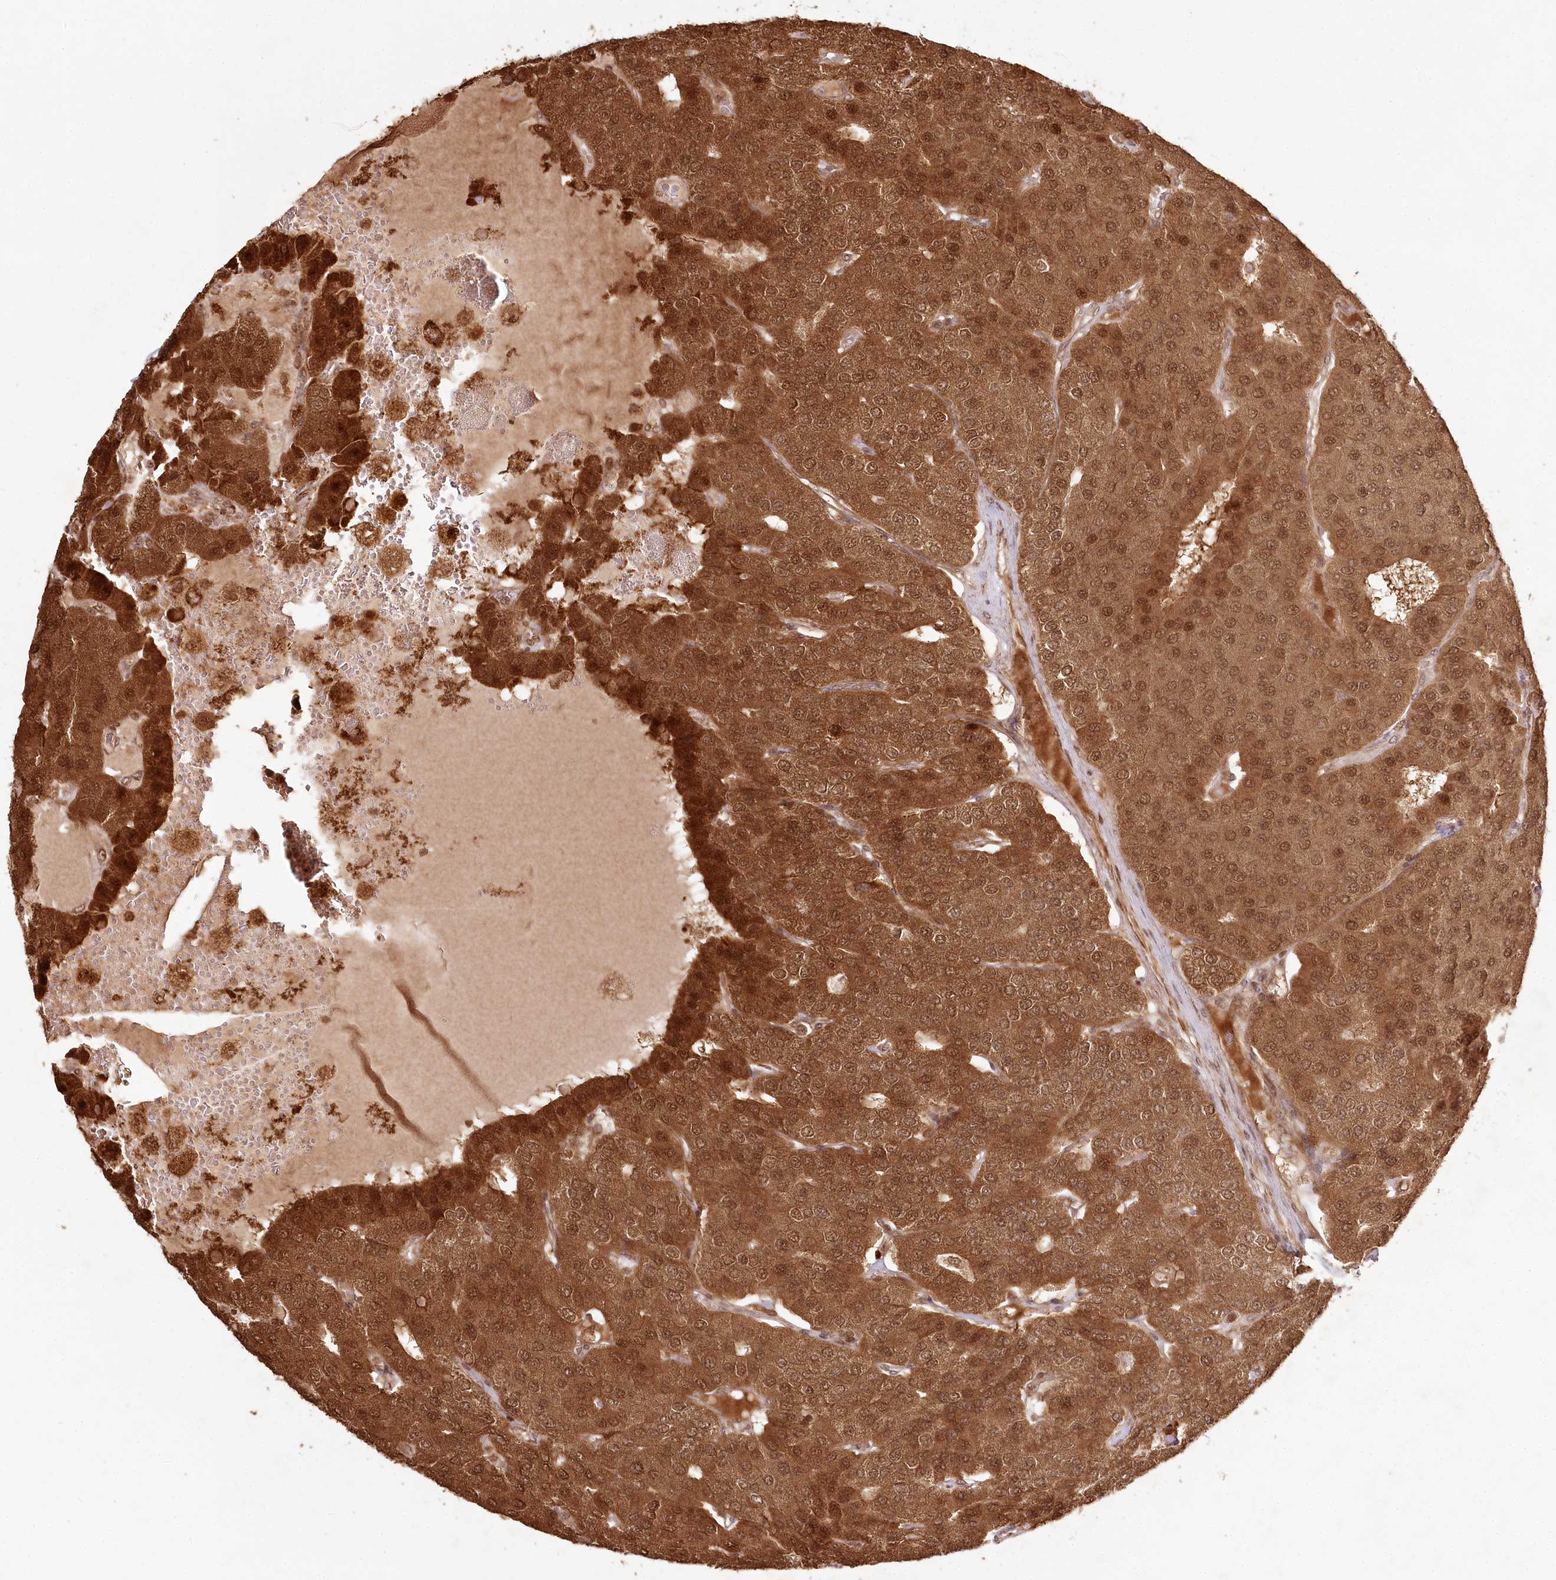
{"staining": {"intensity": "strong", "quantity": ">75%", "location": "cytoplasmic/membranous,nuclear"}, "tissue": "parathyroid gland", "cell_type": "Glandular cells", "image_type": "normal", "snomed": [{"axis": "morphology", "description": "Normal tissue, NOS"}, {"axis": "morphology", "description": "Adenoma, NOS"}, {"axis": "topography", "description": "Parathyroid gland"}], "caption": "A photomicrograph of human parathyroid gland stained for a protein shows strong cytoplasmic/membranous,nuclear brown staining in glandular cells.", "gene": "ULK2", "patient": {"sex": "female", "age": 86}}